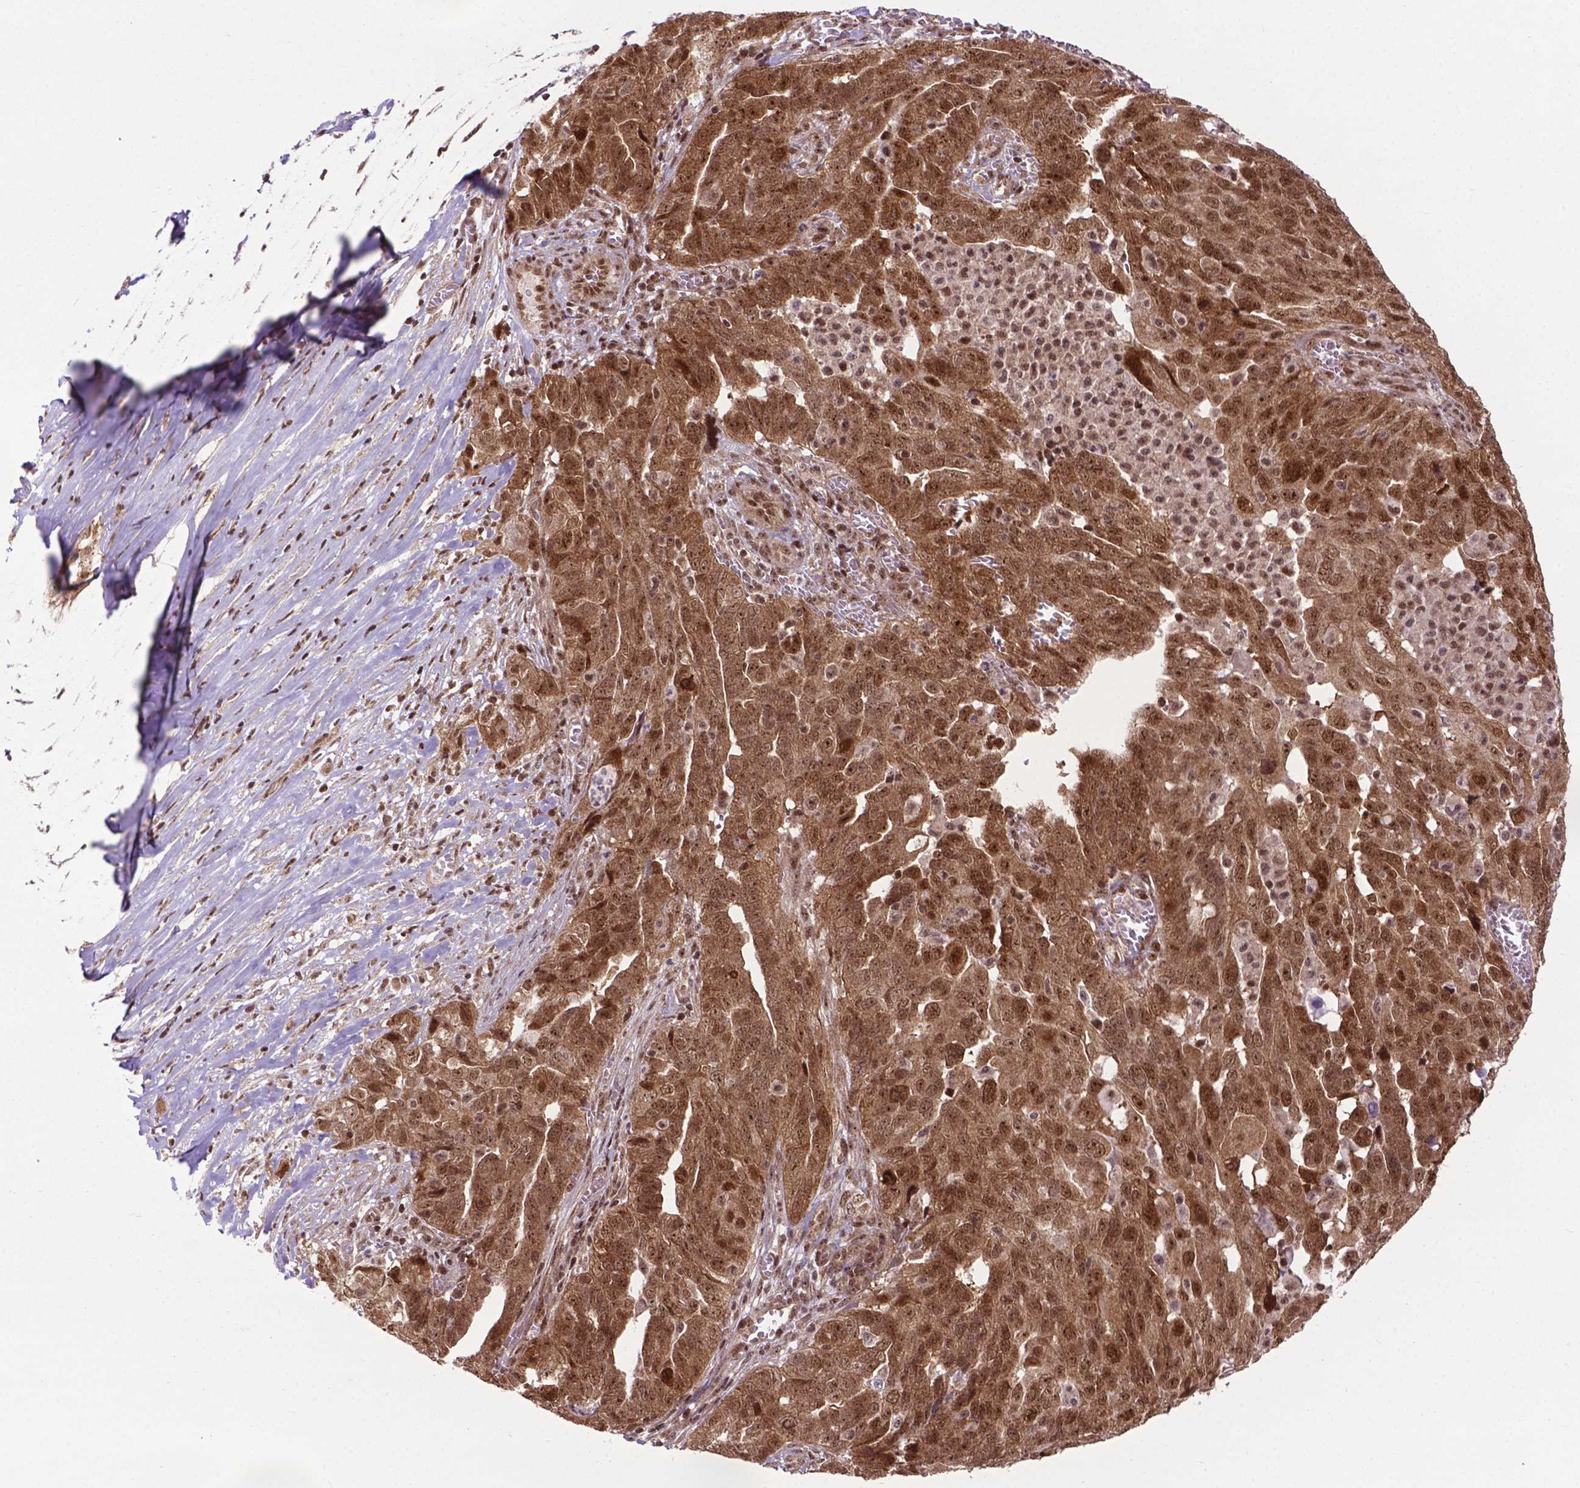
{"staining": {"intensity": "moderate", "quantity": ">75%", "location": "cytoplasmic/membranous,nuclear"}, "tissue": "ovarian cancer", "cell_type": "Tumor cells", "image_type": "cancer", "snomed": [{"axis": "morphology", "description": "Carcinoma, endometroid"}, {"axis": "topography", "description": "Soft tissue"}, {"axis": "topography", "description": "Ovary"}], "caption": "Immunohistochemistry (IHC) (DAB (3,3'-diaminobenzidine)) staining of ovarian cancer (endometroid carcinoma) shows moderate cytoplasmic/membranous and nuclear protein staining in approximately >75% of tumor cells.", "gene": "CSNK2A1", "patient": {"sex": "female", "age": 52}}